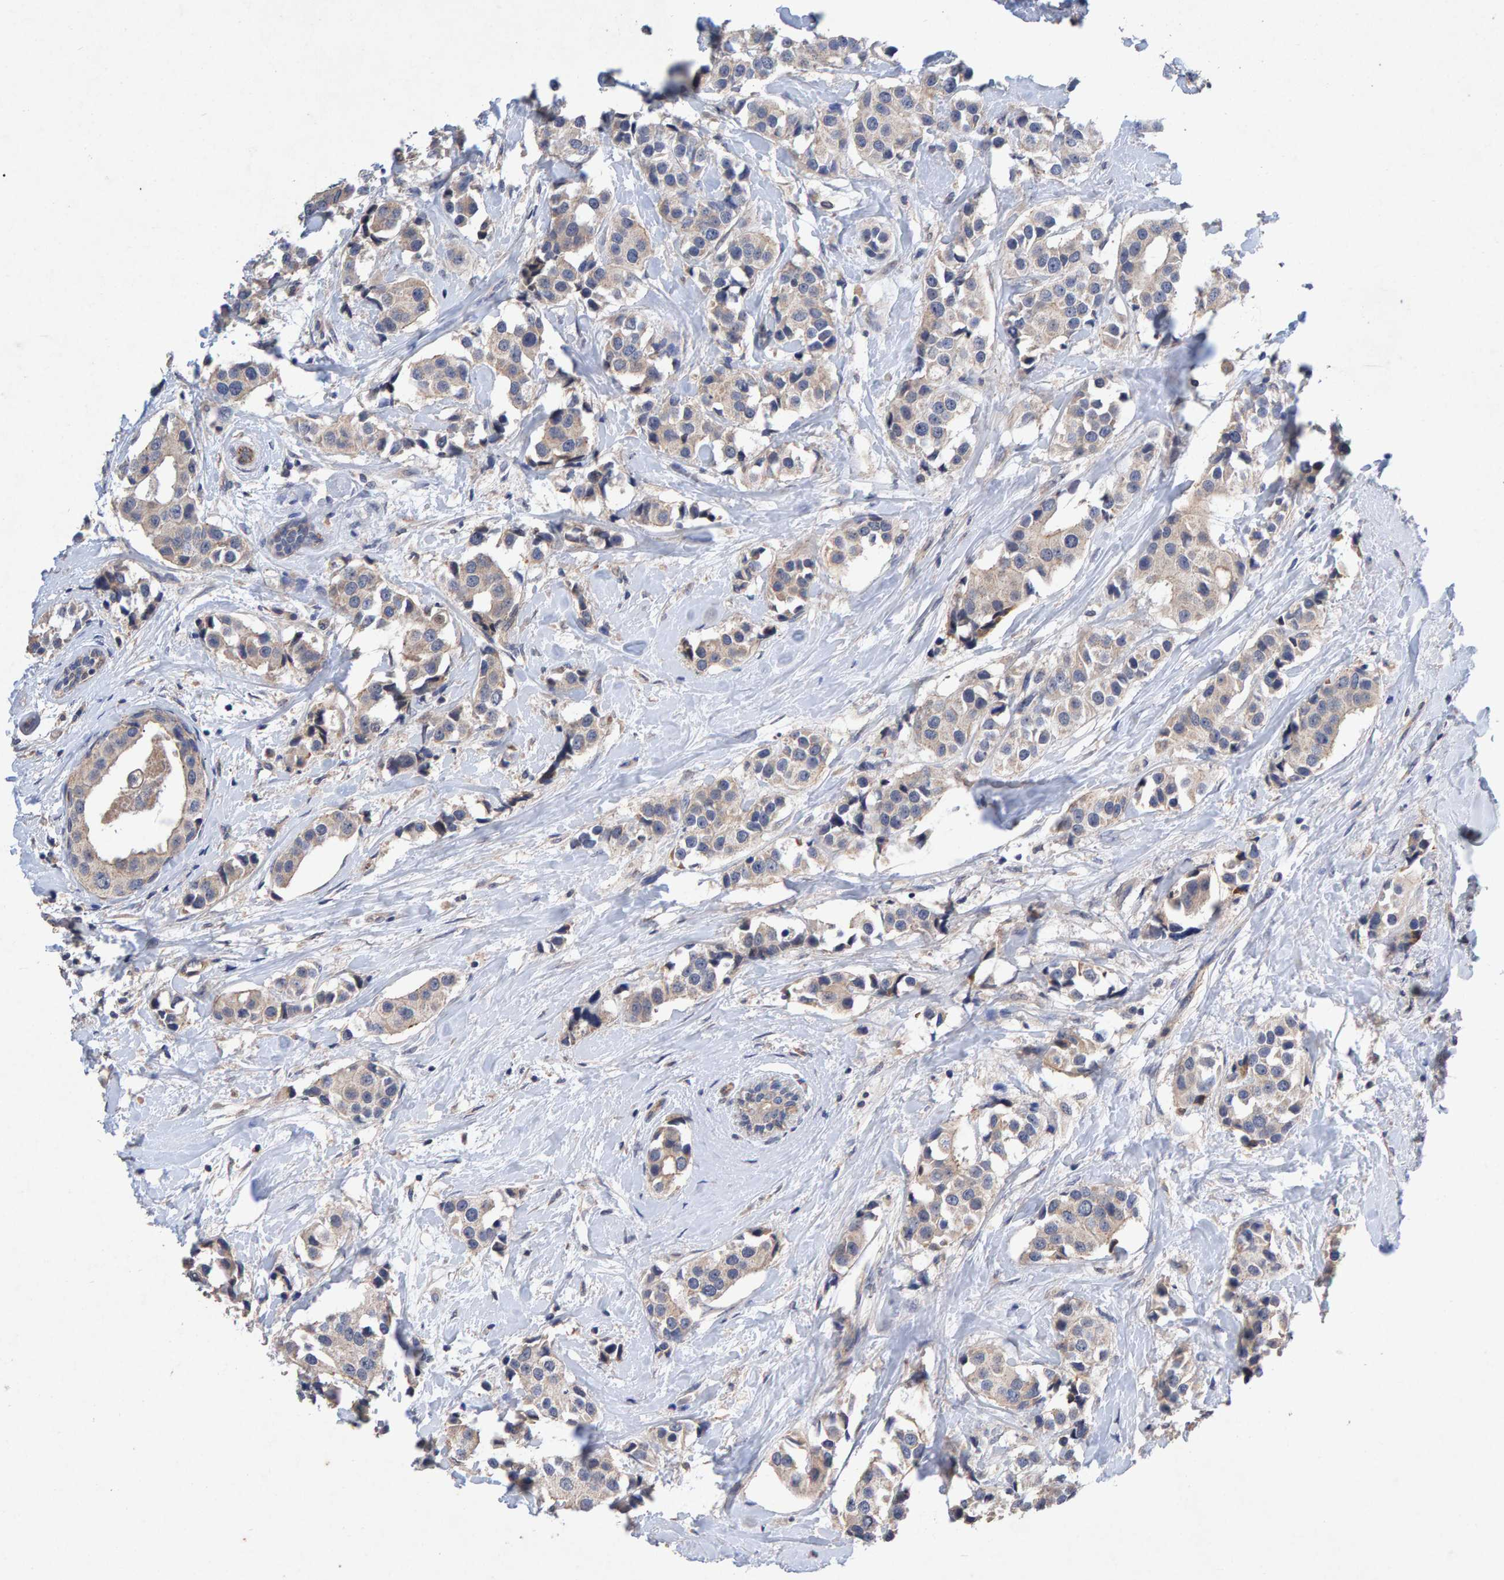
{"staining": {"intensity": "weak", "quantity": "25%-75%", "location": "cytoplasmic/membranous"}, "tissue": "breast cancer", "cell_type": "Tumor cells", "image_type": "cancer", "snomed": [{"axis": "morphology", "description": "Normal tissue, NOS"}, {"axis": "morphology", "description": "Duct carcinoma"}, {"axis": "topography", "description": "Breast"}], "caption": "A low amount of weak cytoplasmic/membranous expression is seen in about 25%-75% of tumor cells in breast cancer (intraductal carcinoma) tissue.", "gene": "EFR3A", "patient": {"sex": "female", "age": 39}}